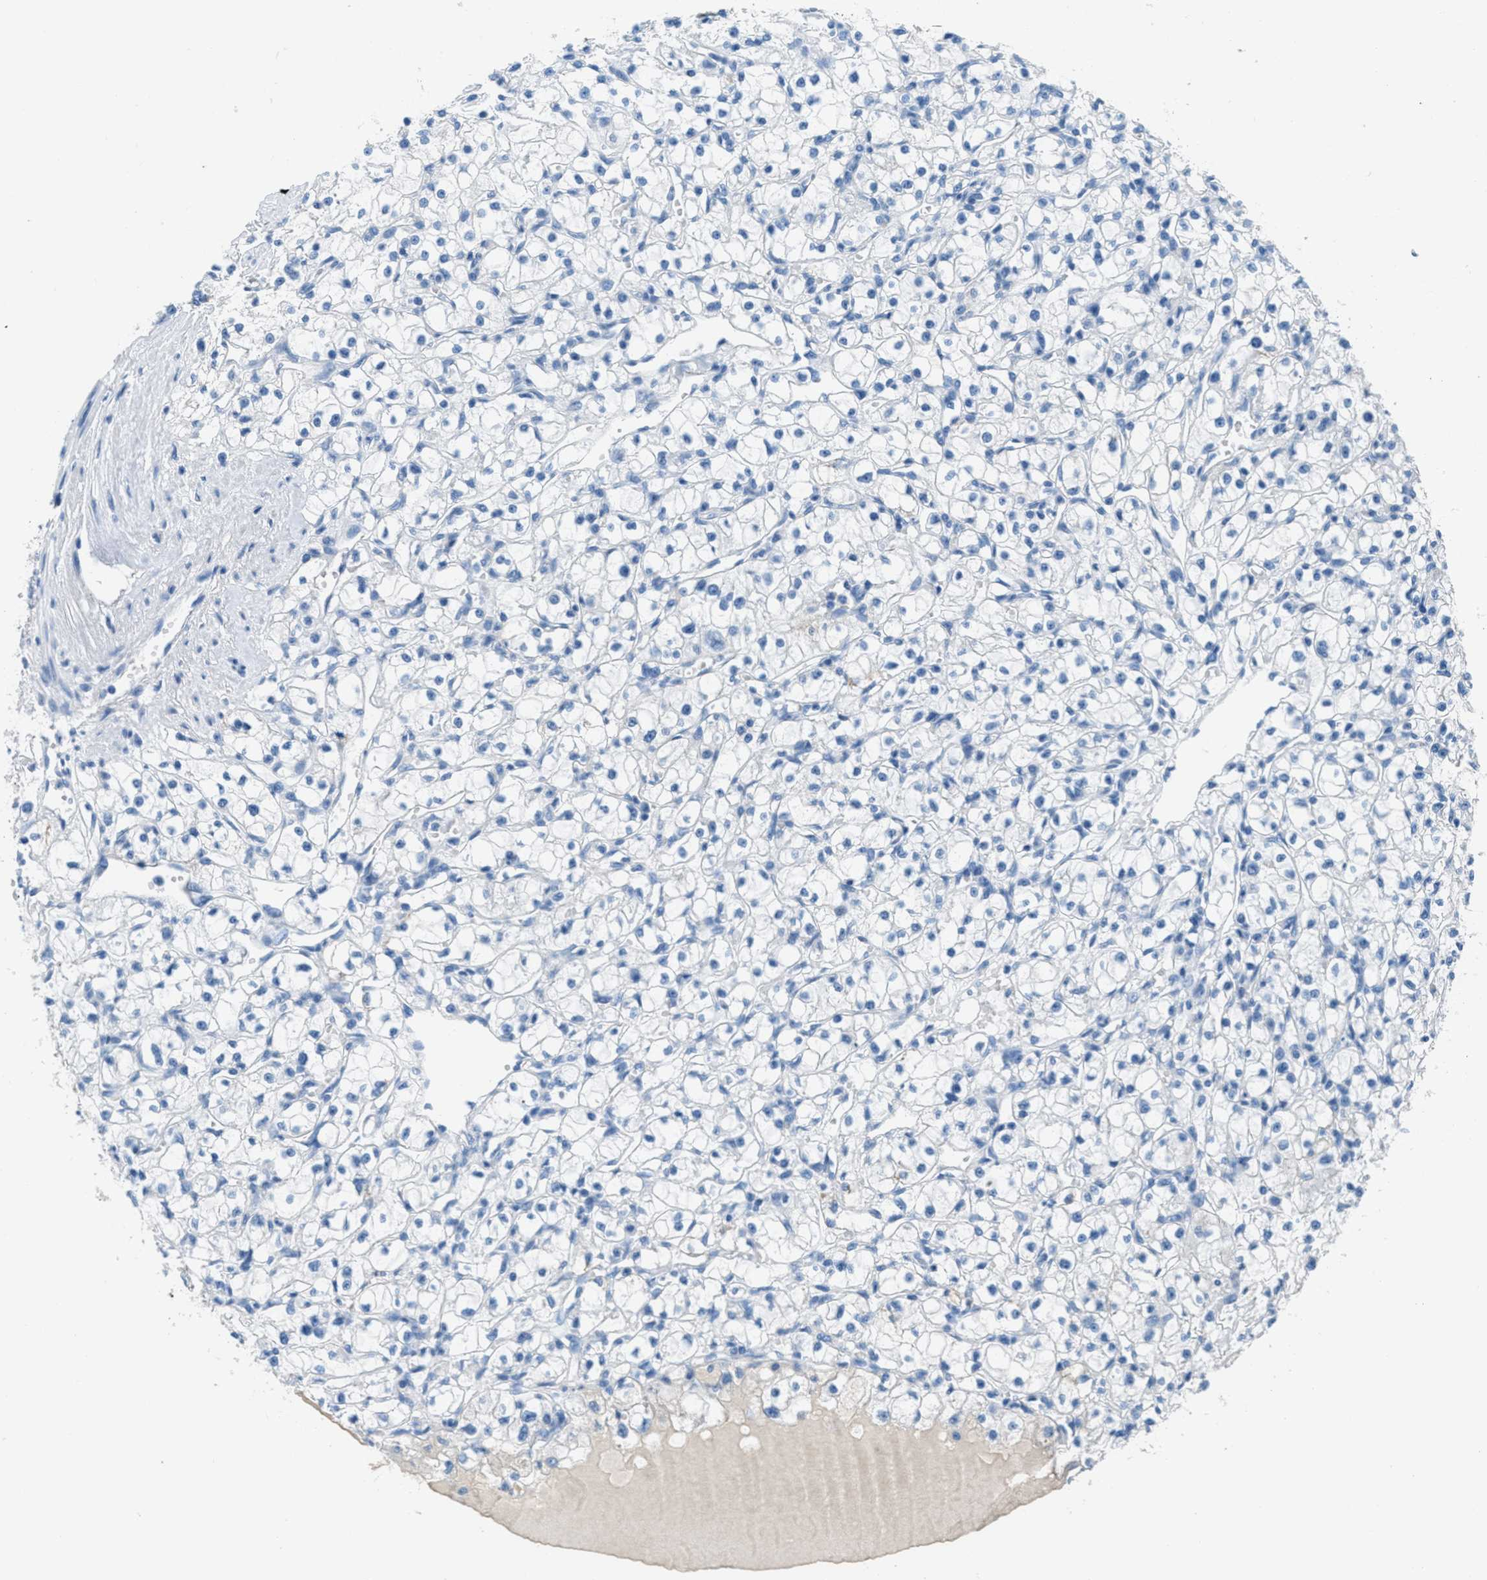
{"staining": {"intensity": "negative", "quantity": "none", "location": "none"}, "tissue": "renal cancer", "cell_type": "Tumor cells", "image_type": "cancer", "snomed": [{"axis": "morphology", "description": "Adenocarcinoma, NOS"}, {"axis": "topography", "description": "Kidney"}], "caption": "Protein analysis of adenocarcinoma (renal) displays no significant expression in tumor cells.", "gene": "MGARP", "patient": {"sex": "male", "age": 56}}